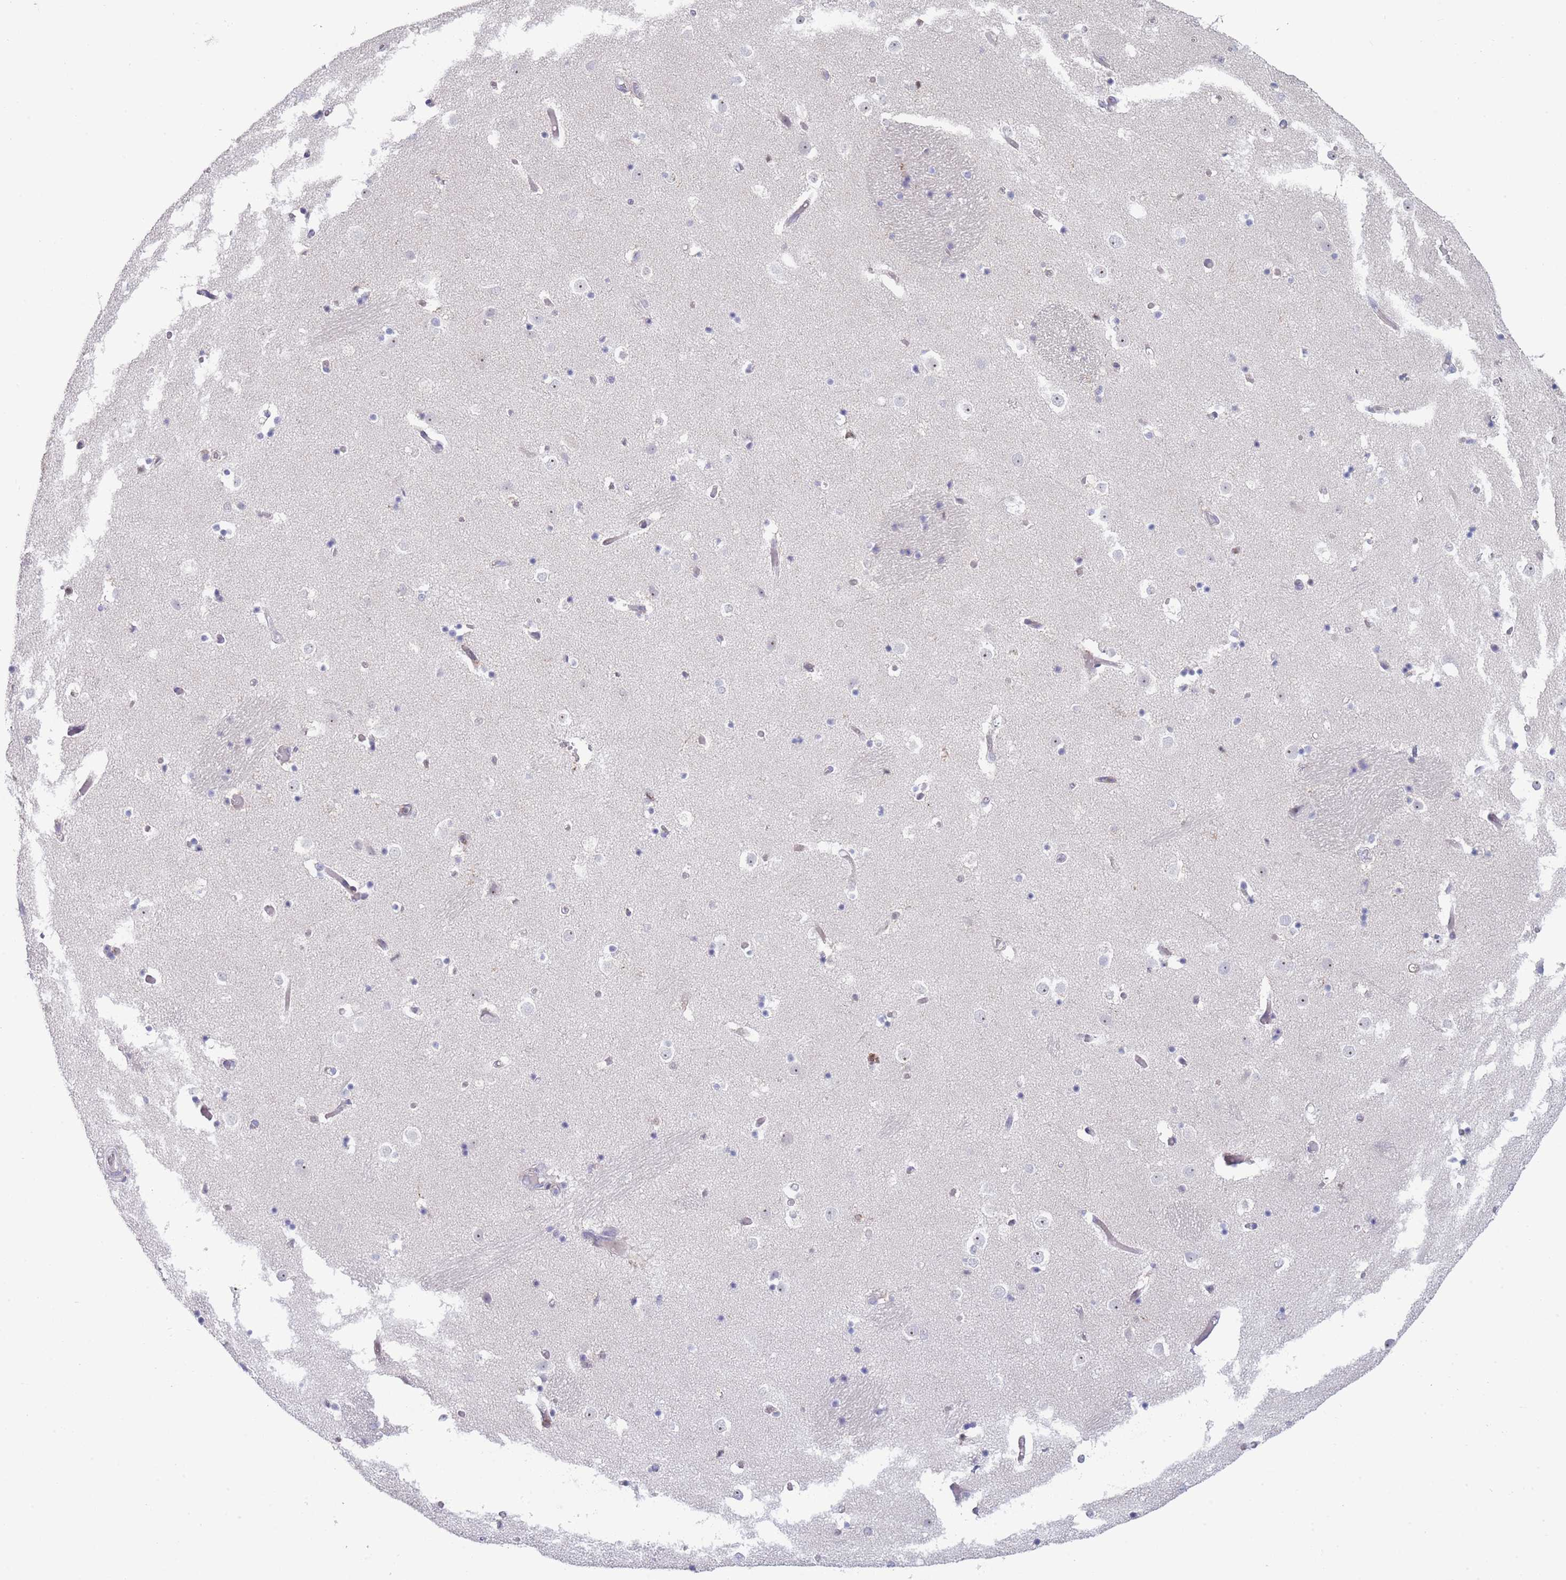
{"staining": {"intensity": "negative", "quantity": "none", "location": "none"}, "tissue": "caudate", "cell_type": "Glial cells", "image_type": "normal", "snomed": [{"axis": "morphology", "description": "Normal tissue, NOS"}, {"axis": "topography", "description": "Lateral ventricle wall"}], "caption": "This histopathology image is of benign caudate stained with immunohistochemistry to label a protein in brown with the nuclei are counter-stained blue. There is no expression in glial cells.", "gene": "LPXN", "patient": {"sex": "female", "age": 52}}